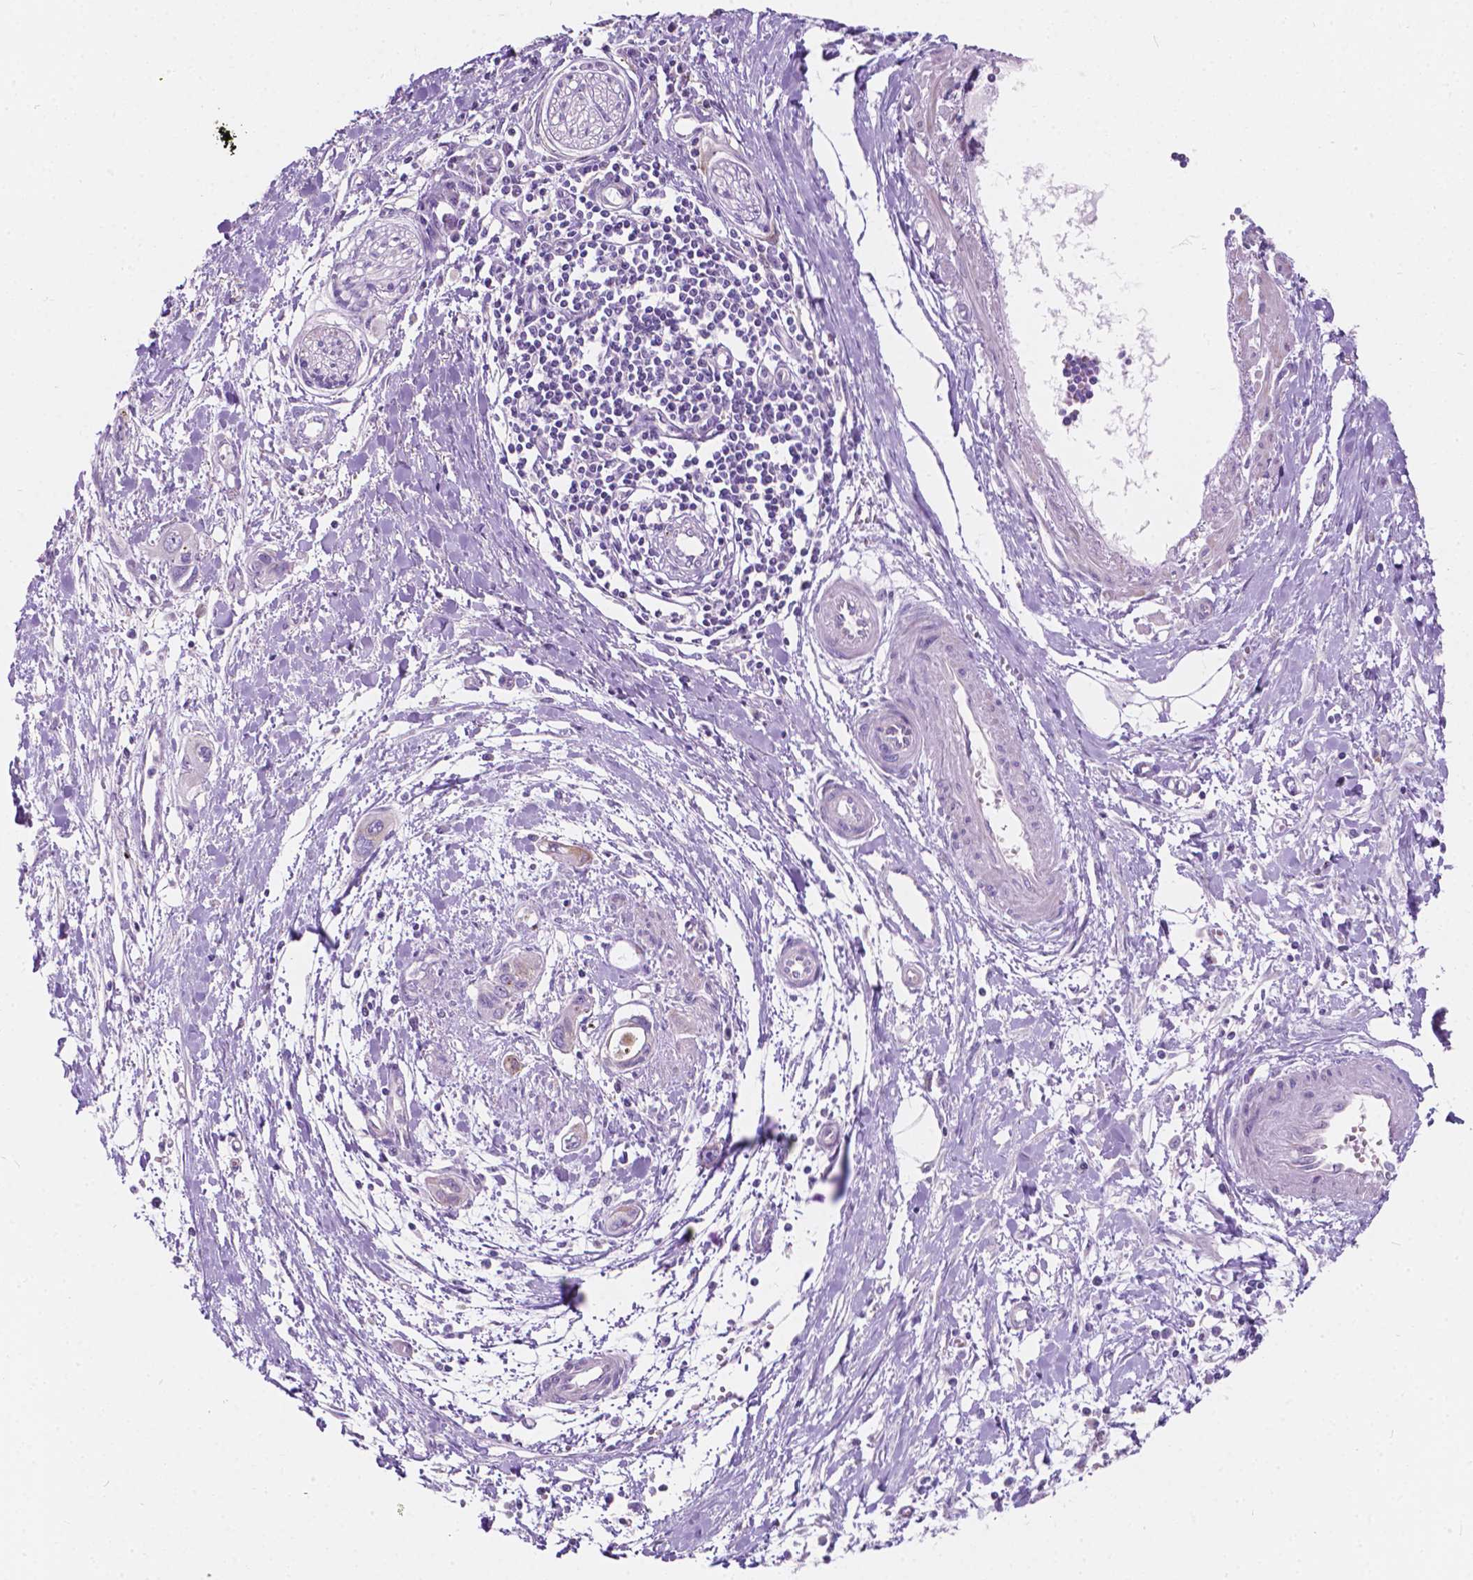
{"staining": {"intensity": "negative", "quantity": "none", "location": "none"}, "tissue": "pancreatic cancer", "cell_type": "Tumor cells", "image_type": "cancer", "snomed": [{"axis": "morphology", "description": "Adenocarcinoma, NOS"}, {"axis": "topography", "description": "Pancreas"}], "caption": "DAB (3,3'-diaminobenzidine) immunohistochemical staining of pancreatic cancer (adenocarcinoma) displays no significant expression in tumor cells.", "gene": "NOS1AP", "patient": {"sex": "male", "age": 60}}